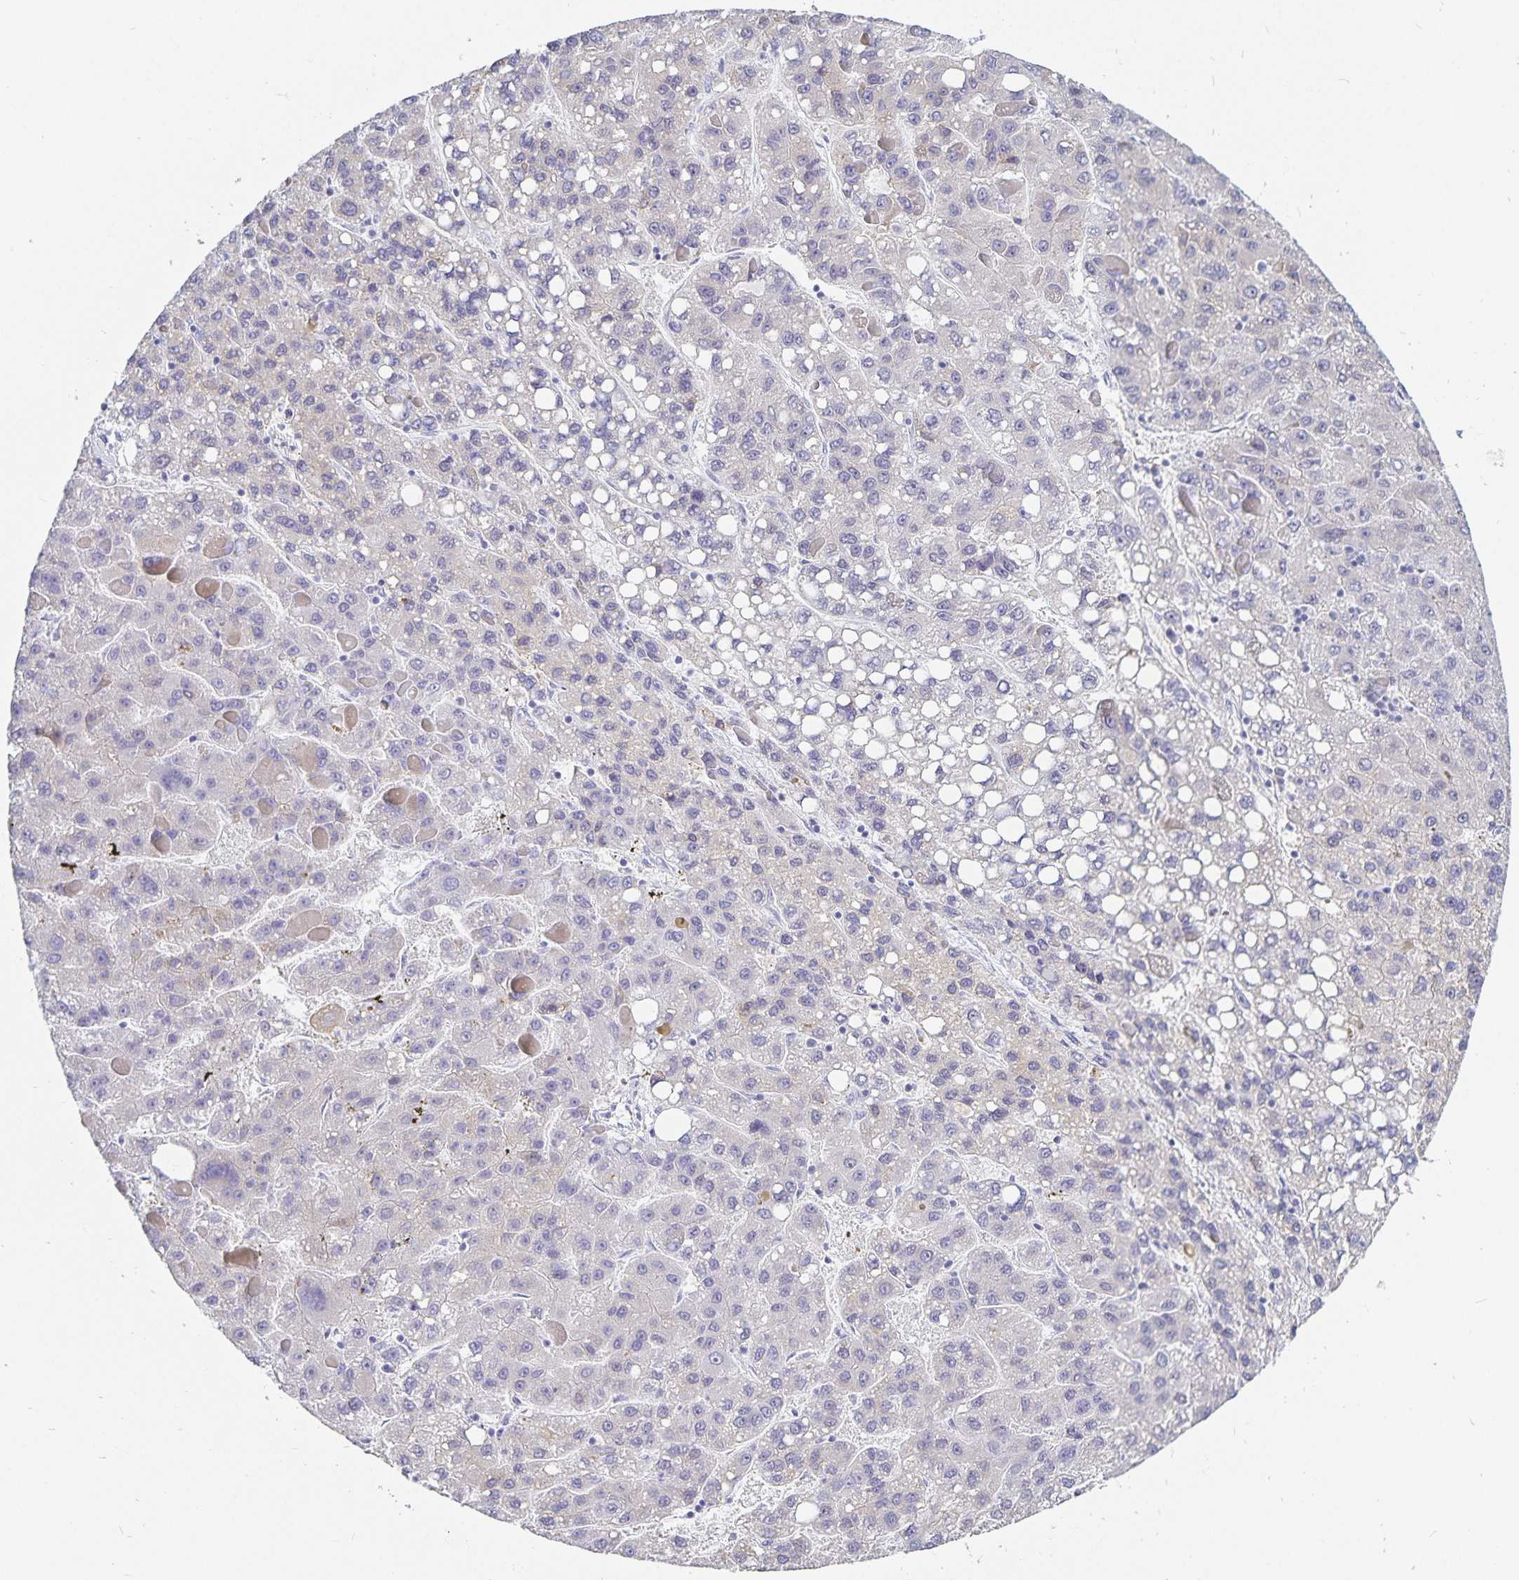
{"staining": {"intensity": "negative", "quantity": "none", "location": "none"}, "tissue": "liver cancer", "cell_type": "Tumor cells", "image_type": "cancer", "snomed": [{"axis": "morphology", "description": "Carcinoma, Hepatocellular, NOS"}, {"axis": "topography", "description": "Liver"}], "caption": "This is a histopathology image of immunohistochemistry staining of liver cancer, which shows no staining in tumor cells.", "gene": "HMGB3", "patient": {"sex": "female", "age": 82}}